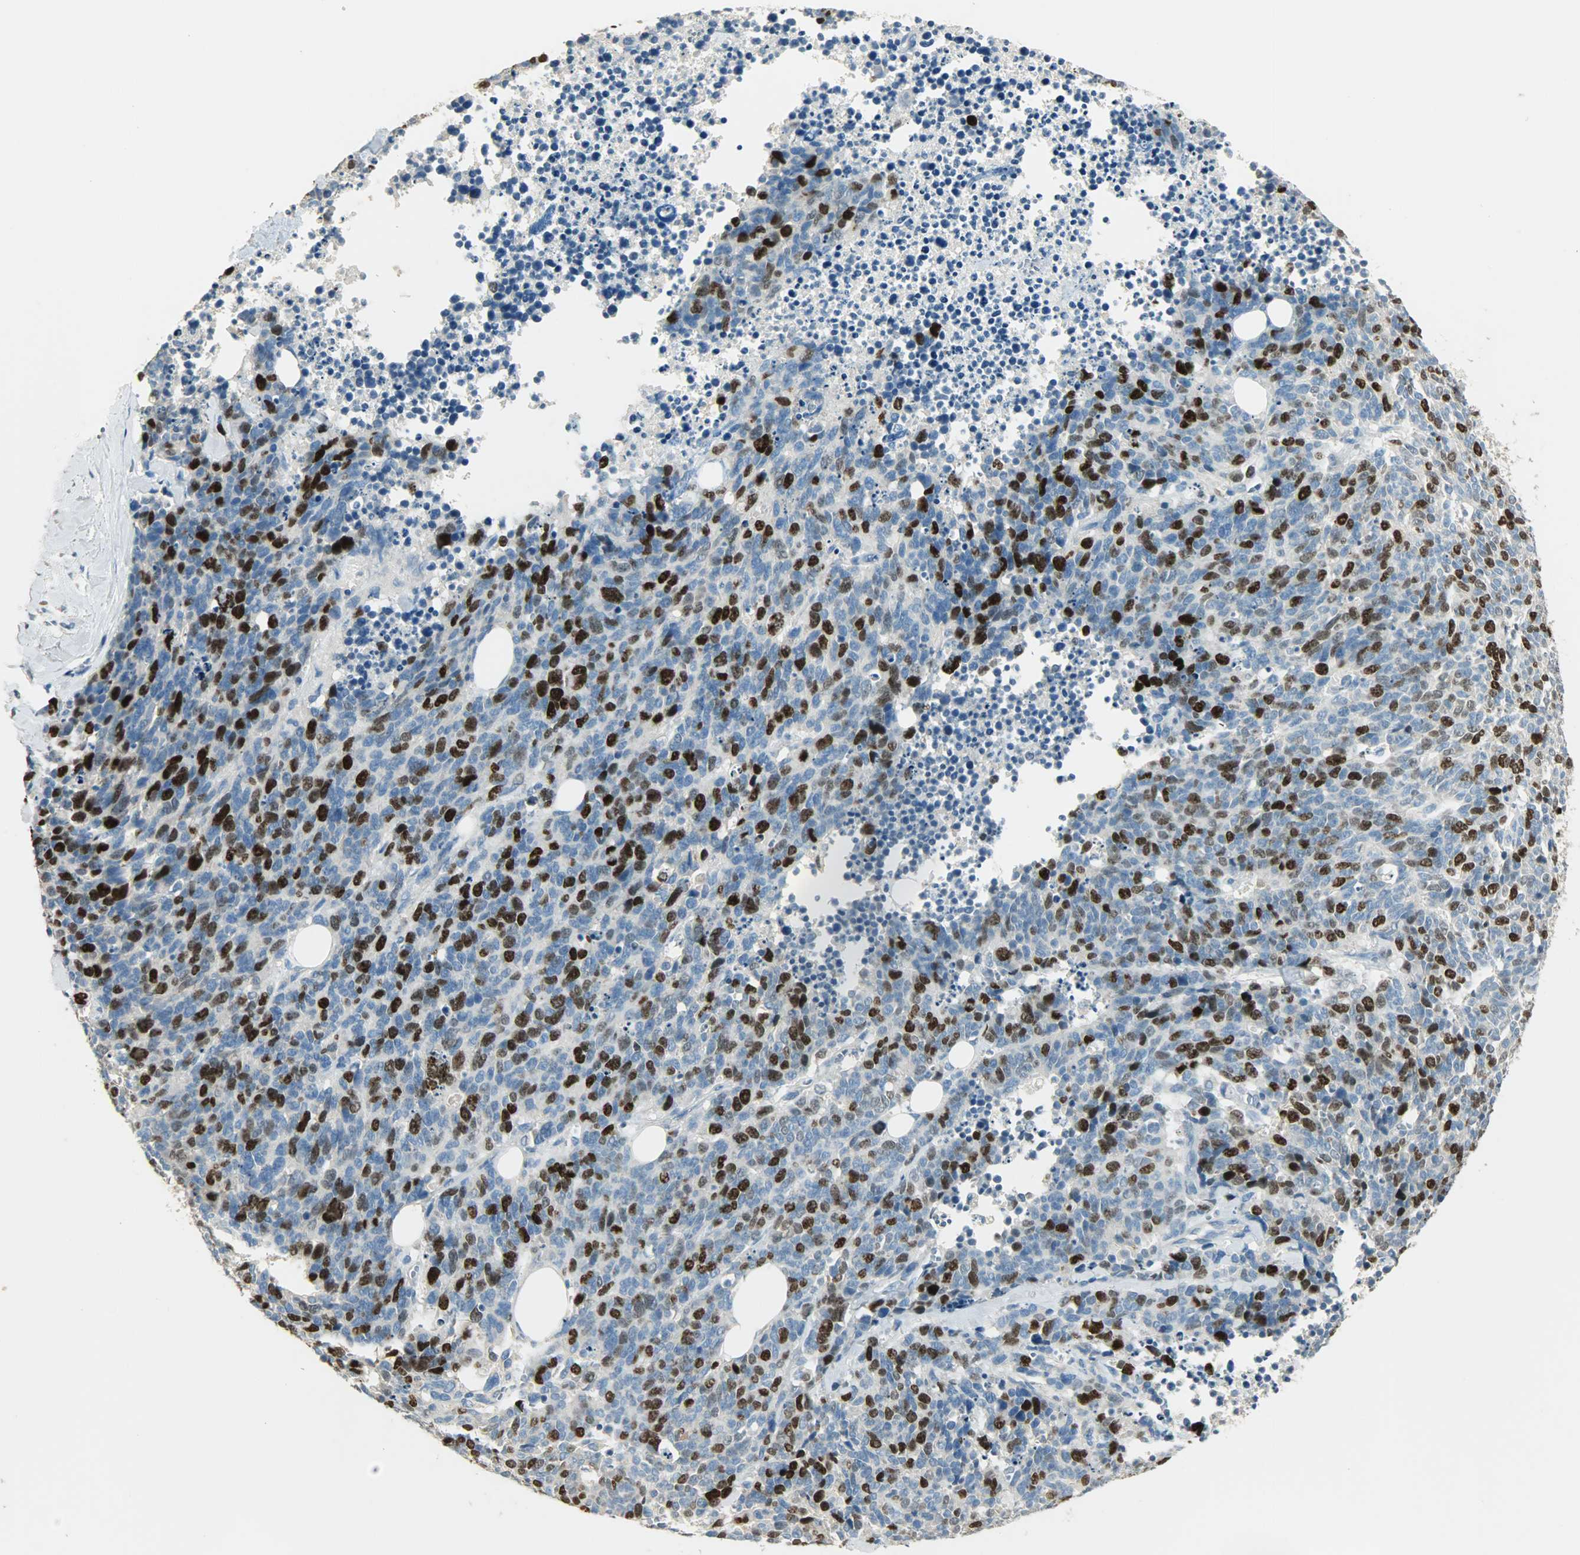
{"staining": {"intensity": "strong", "quantity": "25%-75%", "location": "nuclear"}, "tissue": "lung cancer", "cell_type": "Tumor cells", "image_type": "cancer", "snomed": [{"axis": "morphology", "description": "Neoplasm, malignant, NOS"}, {"axis": "topography", "description": "Lung"}], "caption": "Lung cancer (neoplasm (malignant)) stained with DAB IHC reveals high levels of strong nuclear staining in about 25%-75% of tumor cells.", "gene": "TPX2", "patient": {"sex": "female", "age": 58}}